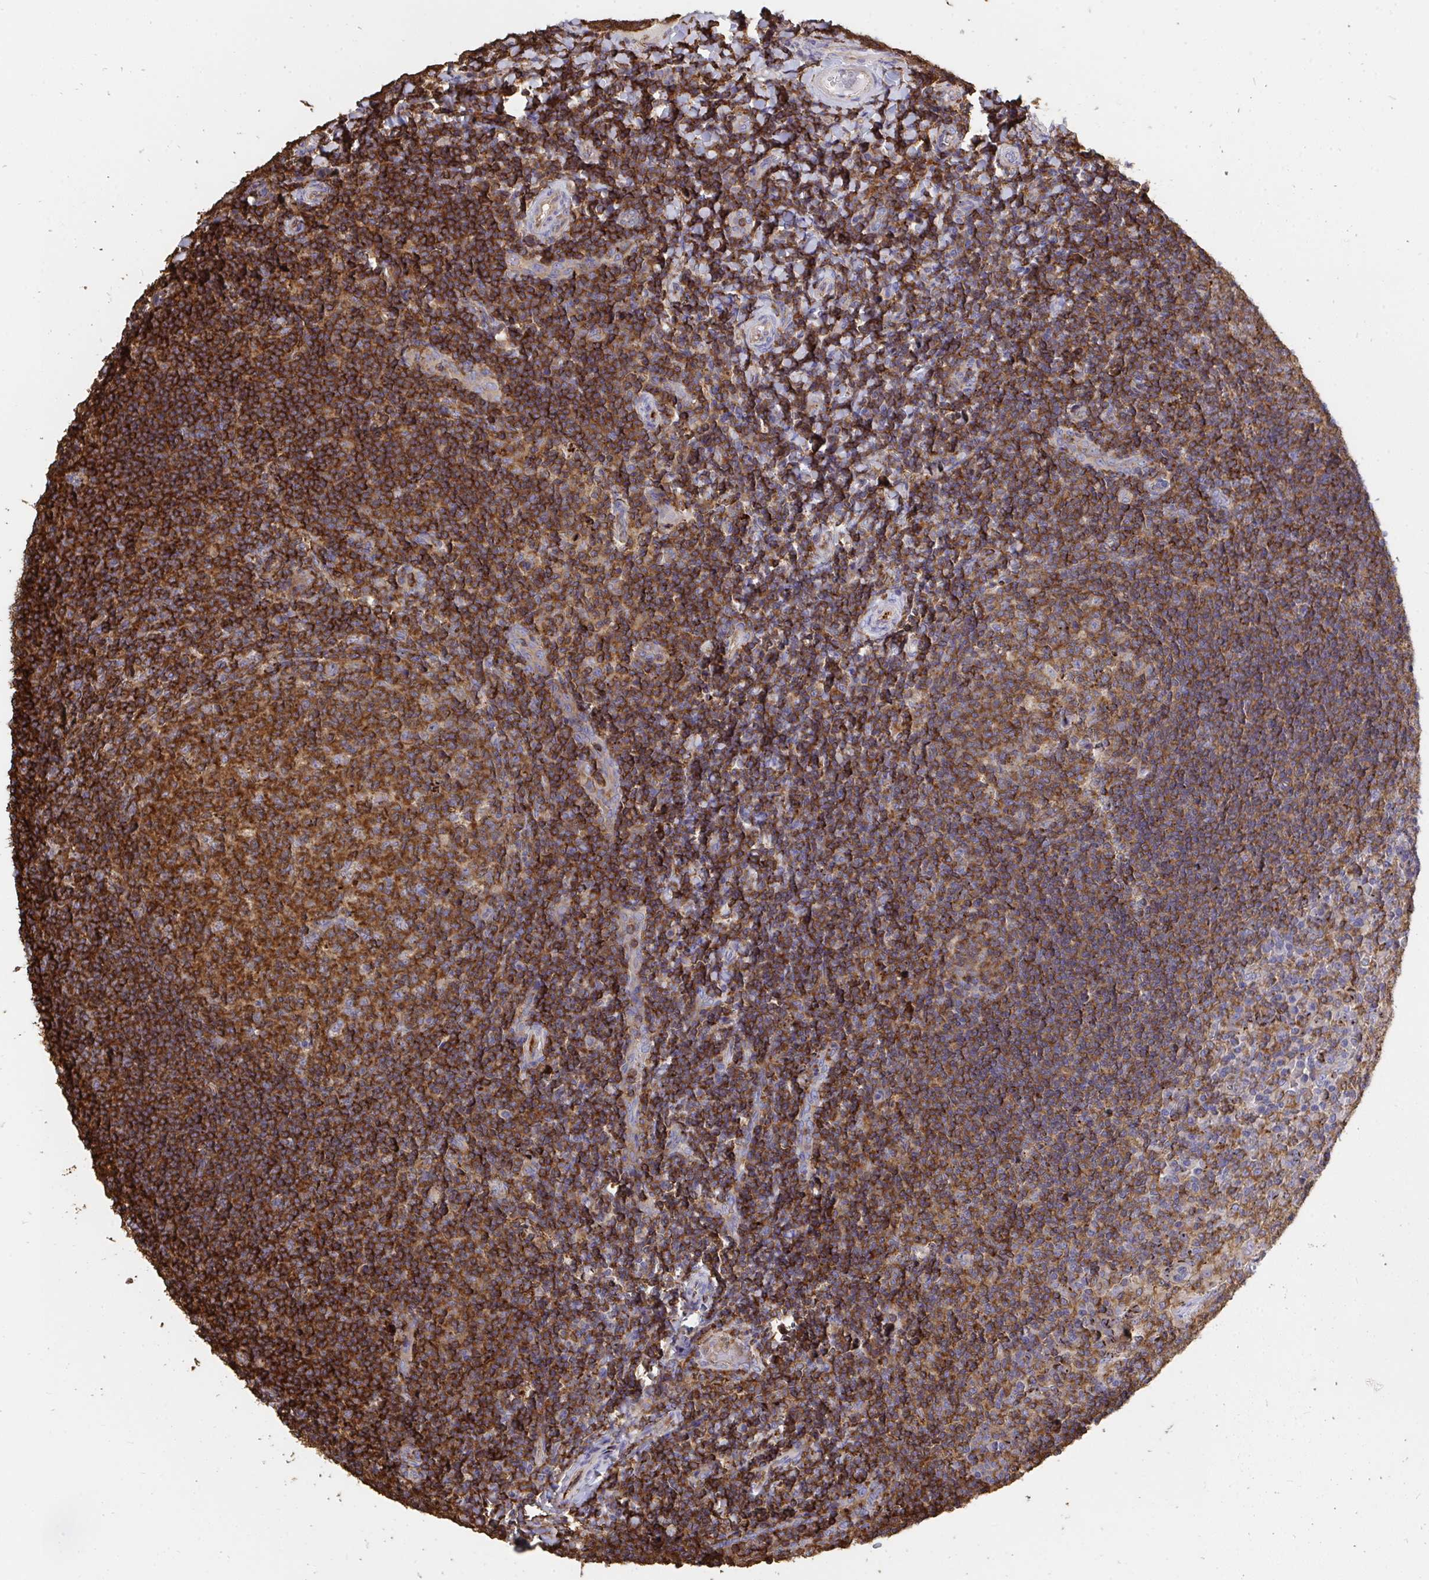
{"staining": {"intensity": "strong", "quantity": ">75%", "location": "cytoplasmic/membranous"}, "tissue": "tonsil", "cell_type": "Germinal center cells", "image_type": "normal", "snomed": [{"axis": "morphology", "description": "Normal tissue, NOS"}, {"axis": "topography", "description": "Tonsil"}], "caption": "IHC (DAB) staining of benign tonsil reveals strong cytoplasmic/membranous protein expression in approximately >75% of germinal center cells. (DAB (3,3'-diaminobenzidine) IHC with brightfield microscopy, high magnification).", "gene": "CFL1", "patient": {"sex": "female", "age": 10}}